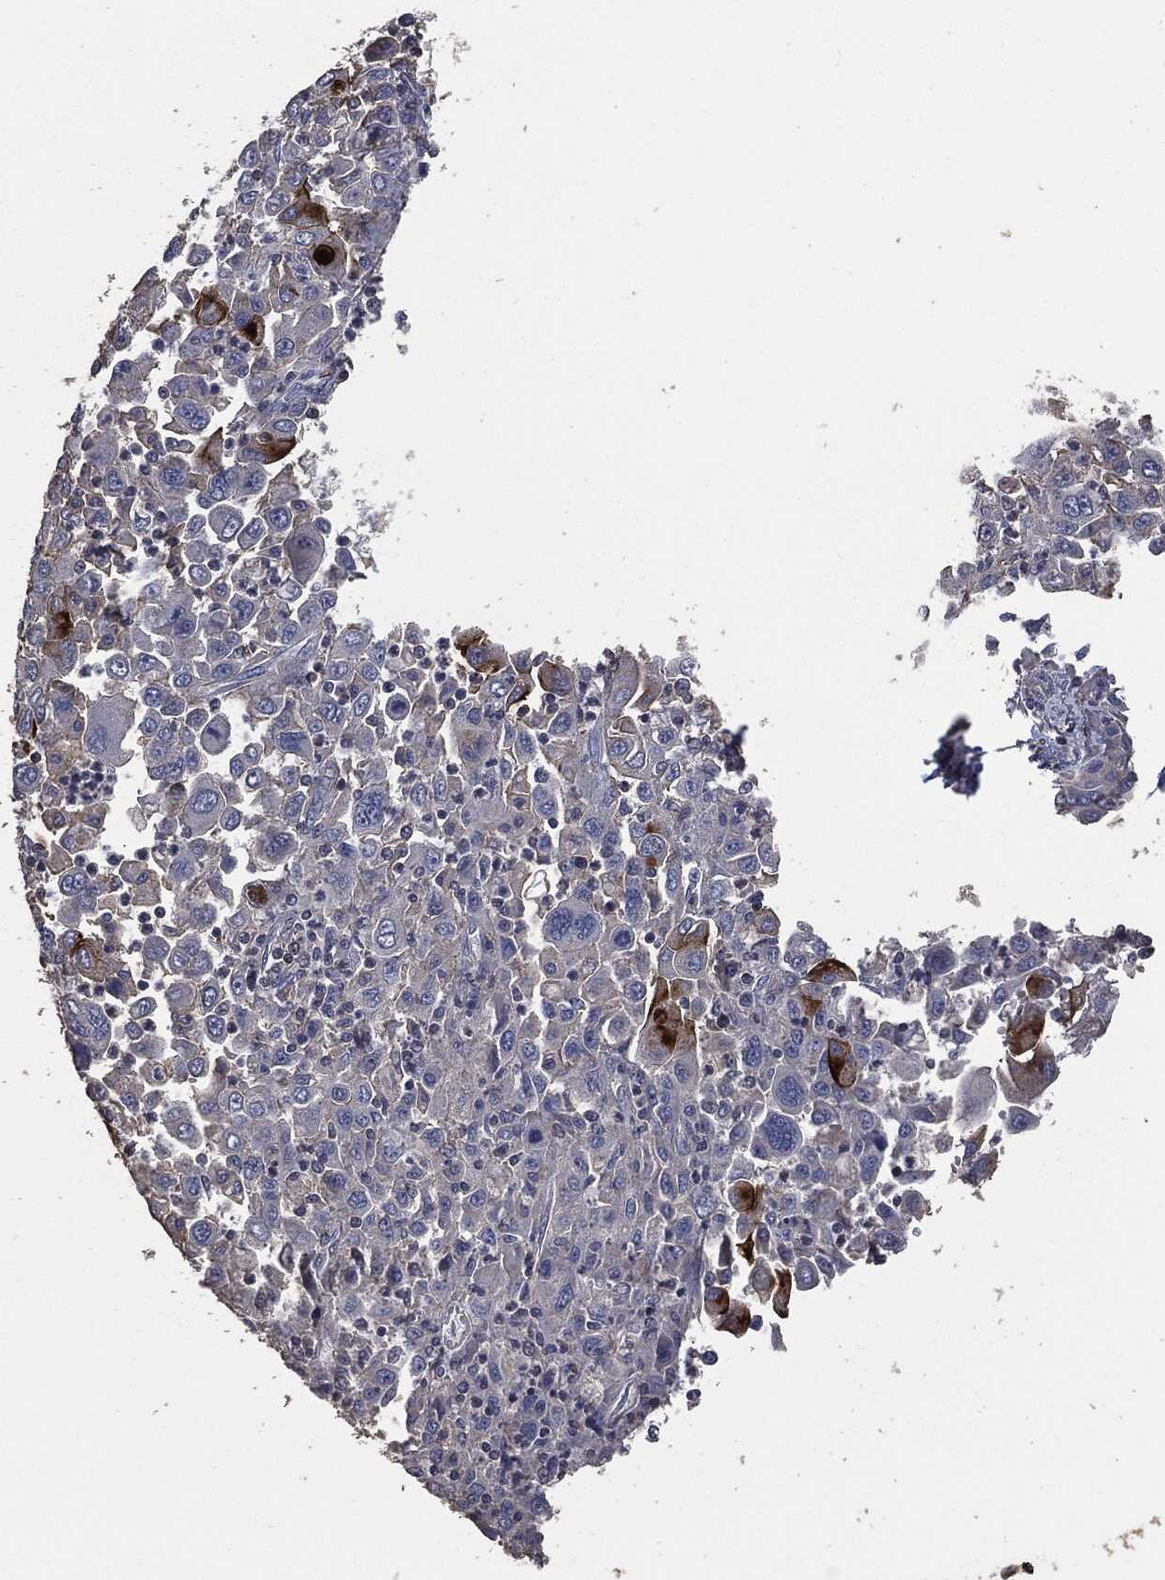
{"staining": {"intensity": "strong", "quantity": "<25%", "location": "cytoplasmic/membranous"}, "tissue": "stomach cancer", "cell_type": "Tumor cells", "image_type": "cancer", "snomed": [{"axis": "morphology", "description": "Adenocarcinoma, NOS"}, {"axis": "topography", "description": "Stomach"}], "caption": "Brown immunohistochemical staining in human adenocarcinoma (stomach) displays strong cytoplasmic/membranous expression in about <25% of tumor cells. (DAB = brown stain, brightfield microscopy at high magnification).", "gene": "MSLN", "patient": {"sex": "male", "age": 56}}